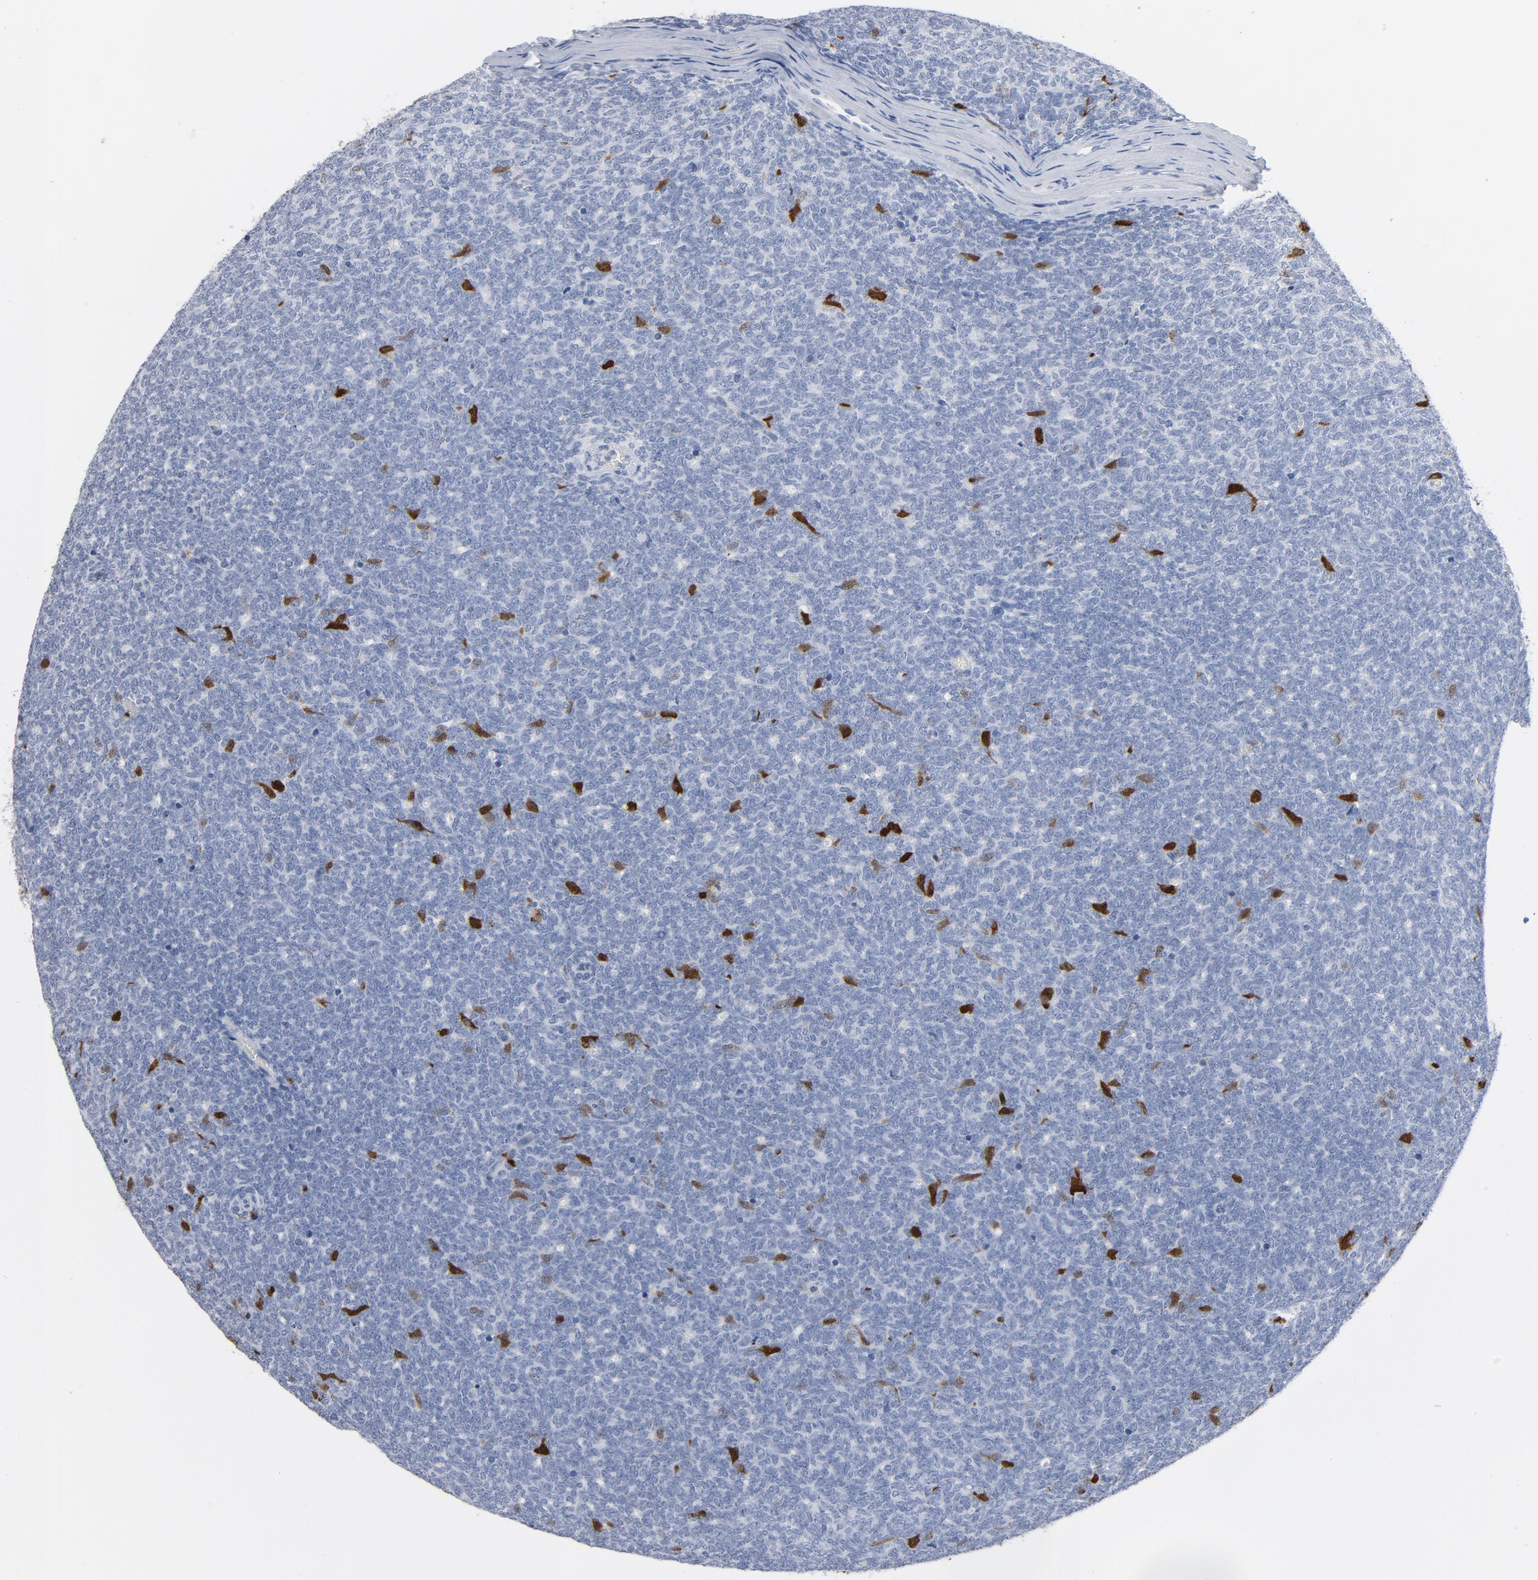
{"staining": {"intensity": "strong", "quantity": "<25%", "location": "nuclear"}, "tissue": "renal cancer", "cell_type": "Tumor cells", "image_type": "cancer", "snomed": [{"axis": "morphology", "description": "Neoplasm, malignant, NOS"}, {"axis": "topography", "description": "Kidney"}], "caption": "IHC micrograph of neoplastic tissue: human renal cancer (malignant neoplasm) stained using immunohistochemistry exhibits medium levels of strong protein expression localized specifically in the nuclear of tumor cells, appearing as a nuclear brown color.", "gene": "CDC20", "patient": {"sex": "male", "age": 28}}